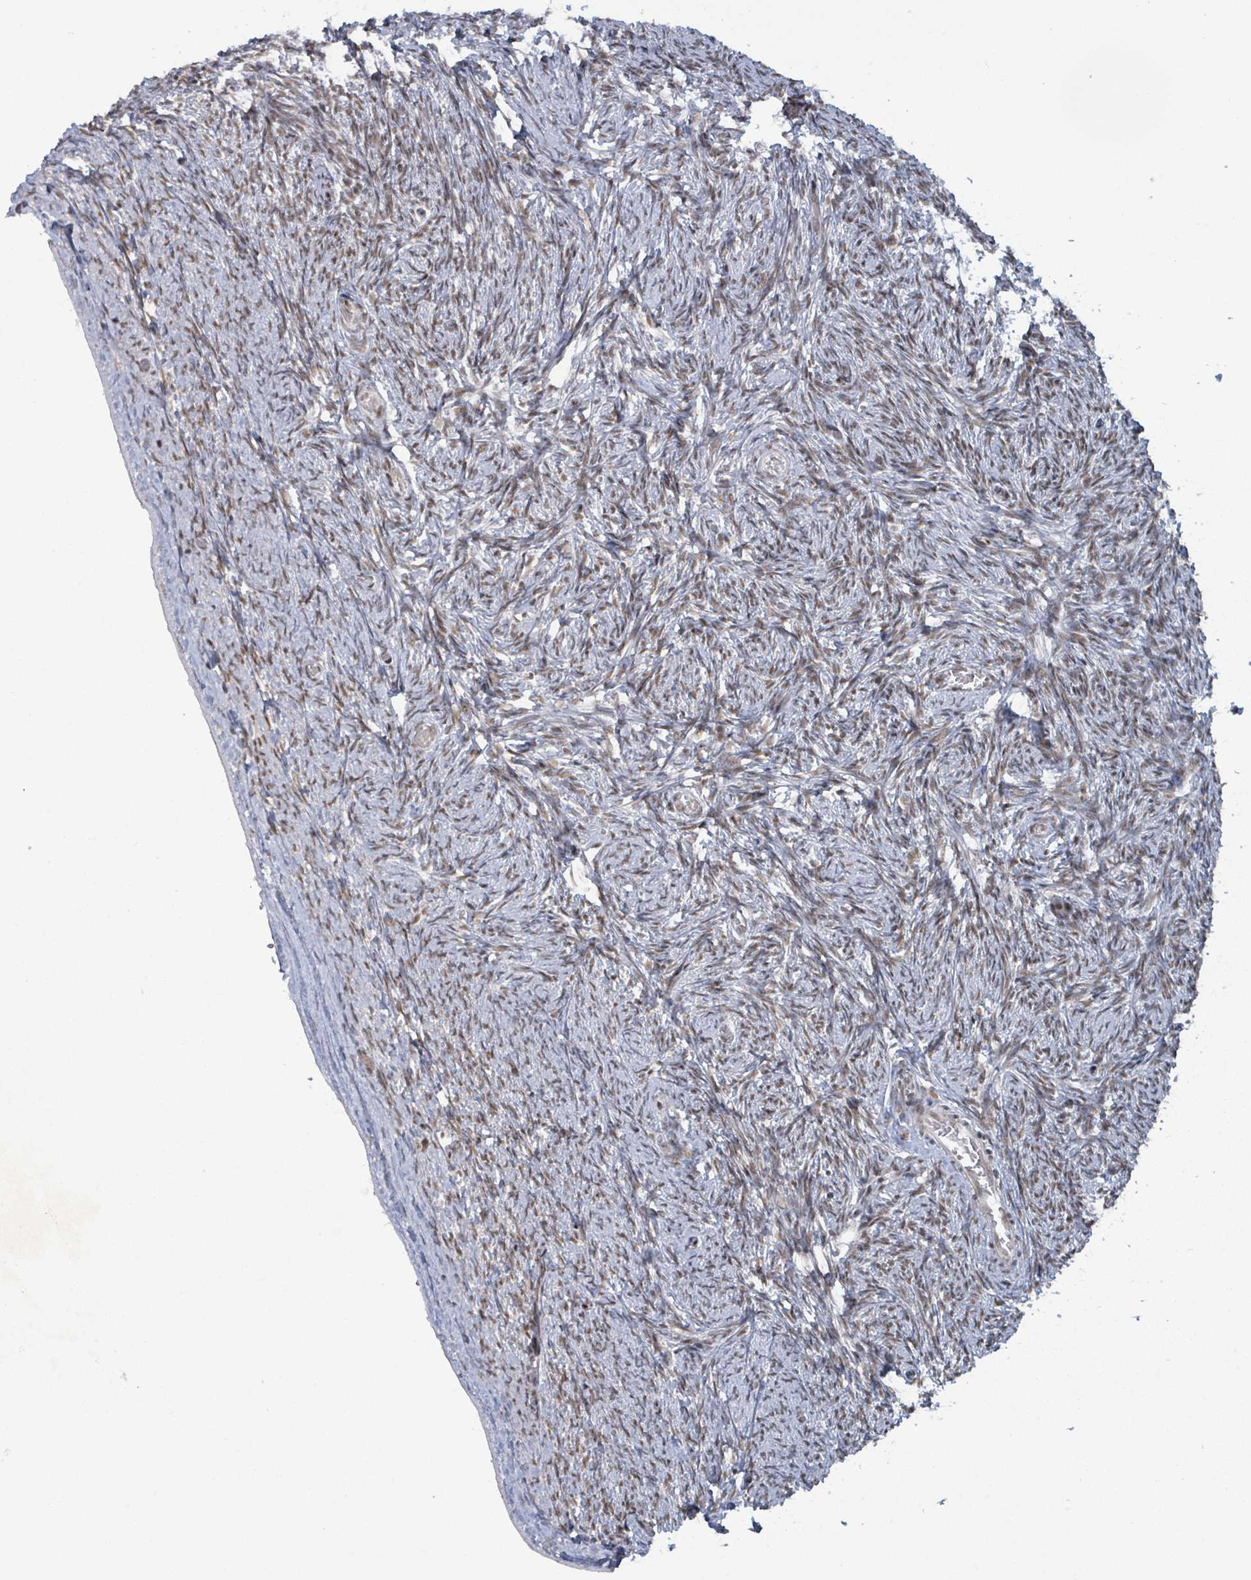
{"staining": {"intensity": "weak", "quantity": "<25%", "location": "nuclear"}, "tissue": "ovary", "cell_type": "Ovarian stroma cells", "image_type": "normal", "snomed": [{"axis": "morphology", "description": "Normal tissue, NOS"}, {"axis": "topography", "description": "Ovary"}], "caption": "Immunohistochemistry micrograph of benign ovary: ovary stained with DAB exhibits no significant protein positivity in ovarian stroma cells.", "gene": "BANP", "patient": {"sex": "female", "age": 44}}